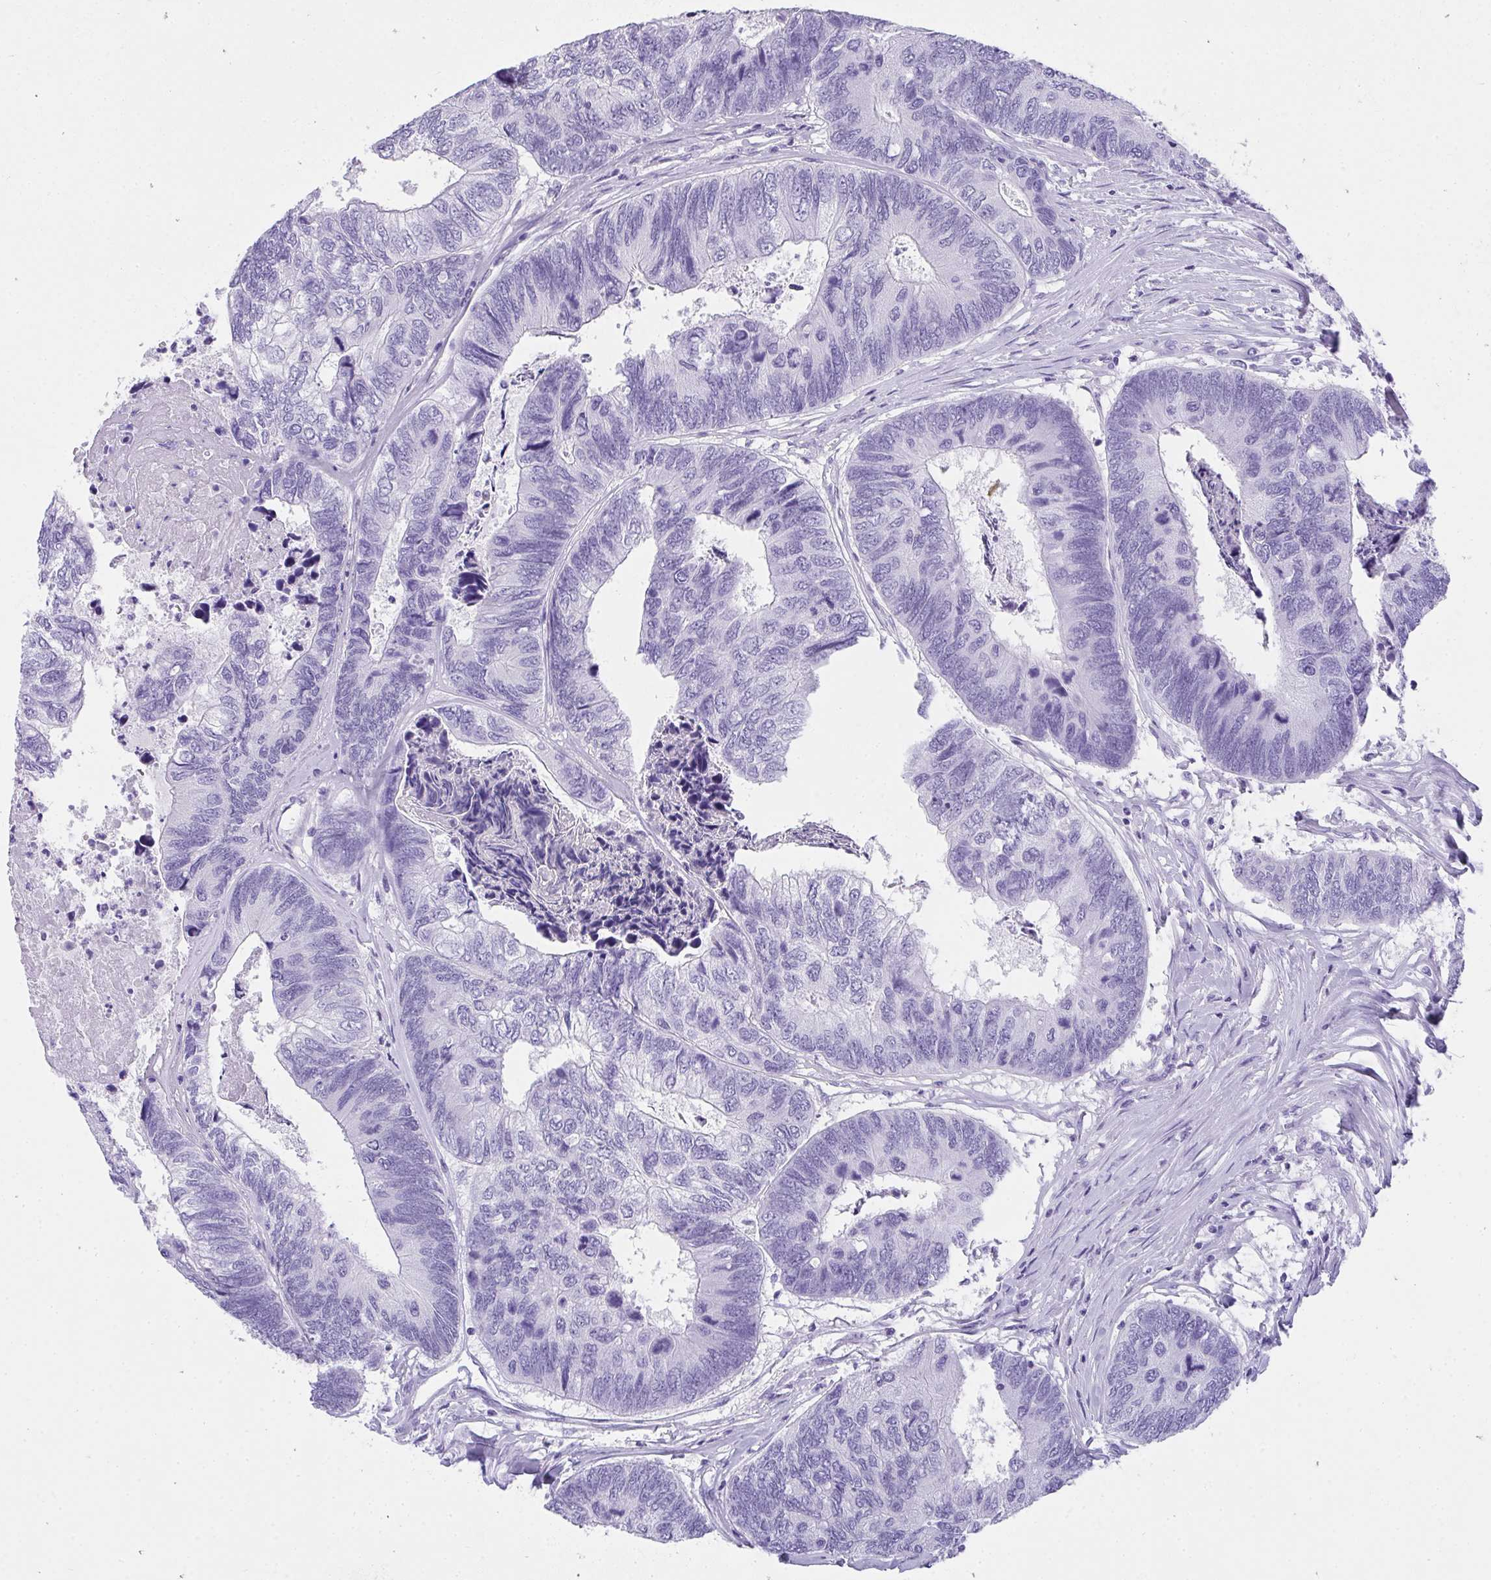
{"staining": {"intensity": "negative", "quantity": "none", "location": "none"}, "tissue": "colorectal cancer", "cell_type": "Tumor cells", "image_type": "cancer", "snomed": [{"axis": "morphology", "description": "Adenocarcinoma, NOS"}, {"axis": "topography", "description": "Colon"}], "caption": "The immunohistochemistry (IHC) histopathology image has no significant positivity in tumor cells of adenocarcinoma (colorectal) tissue. (Stains: DAB (3,3'-diaminobenzidine) IHC with hematoxylin counter stain, Microscopy: brightfield microscopy at high magnification).", "gene": "AVIL", "patient": {"sex": "female", "age": 67}}